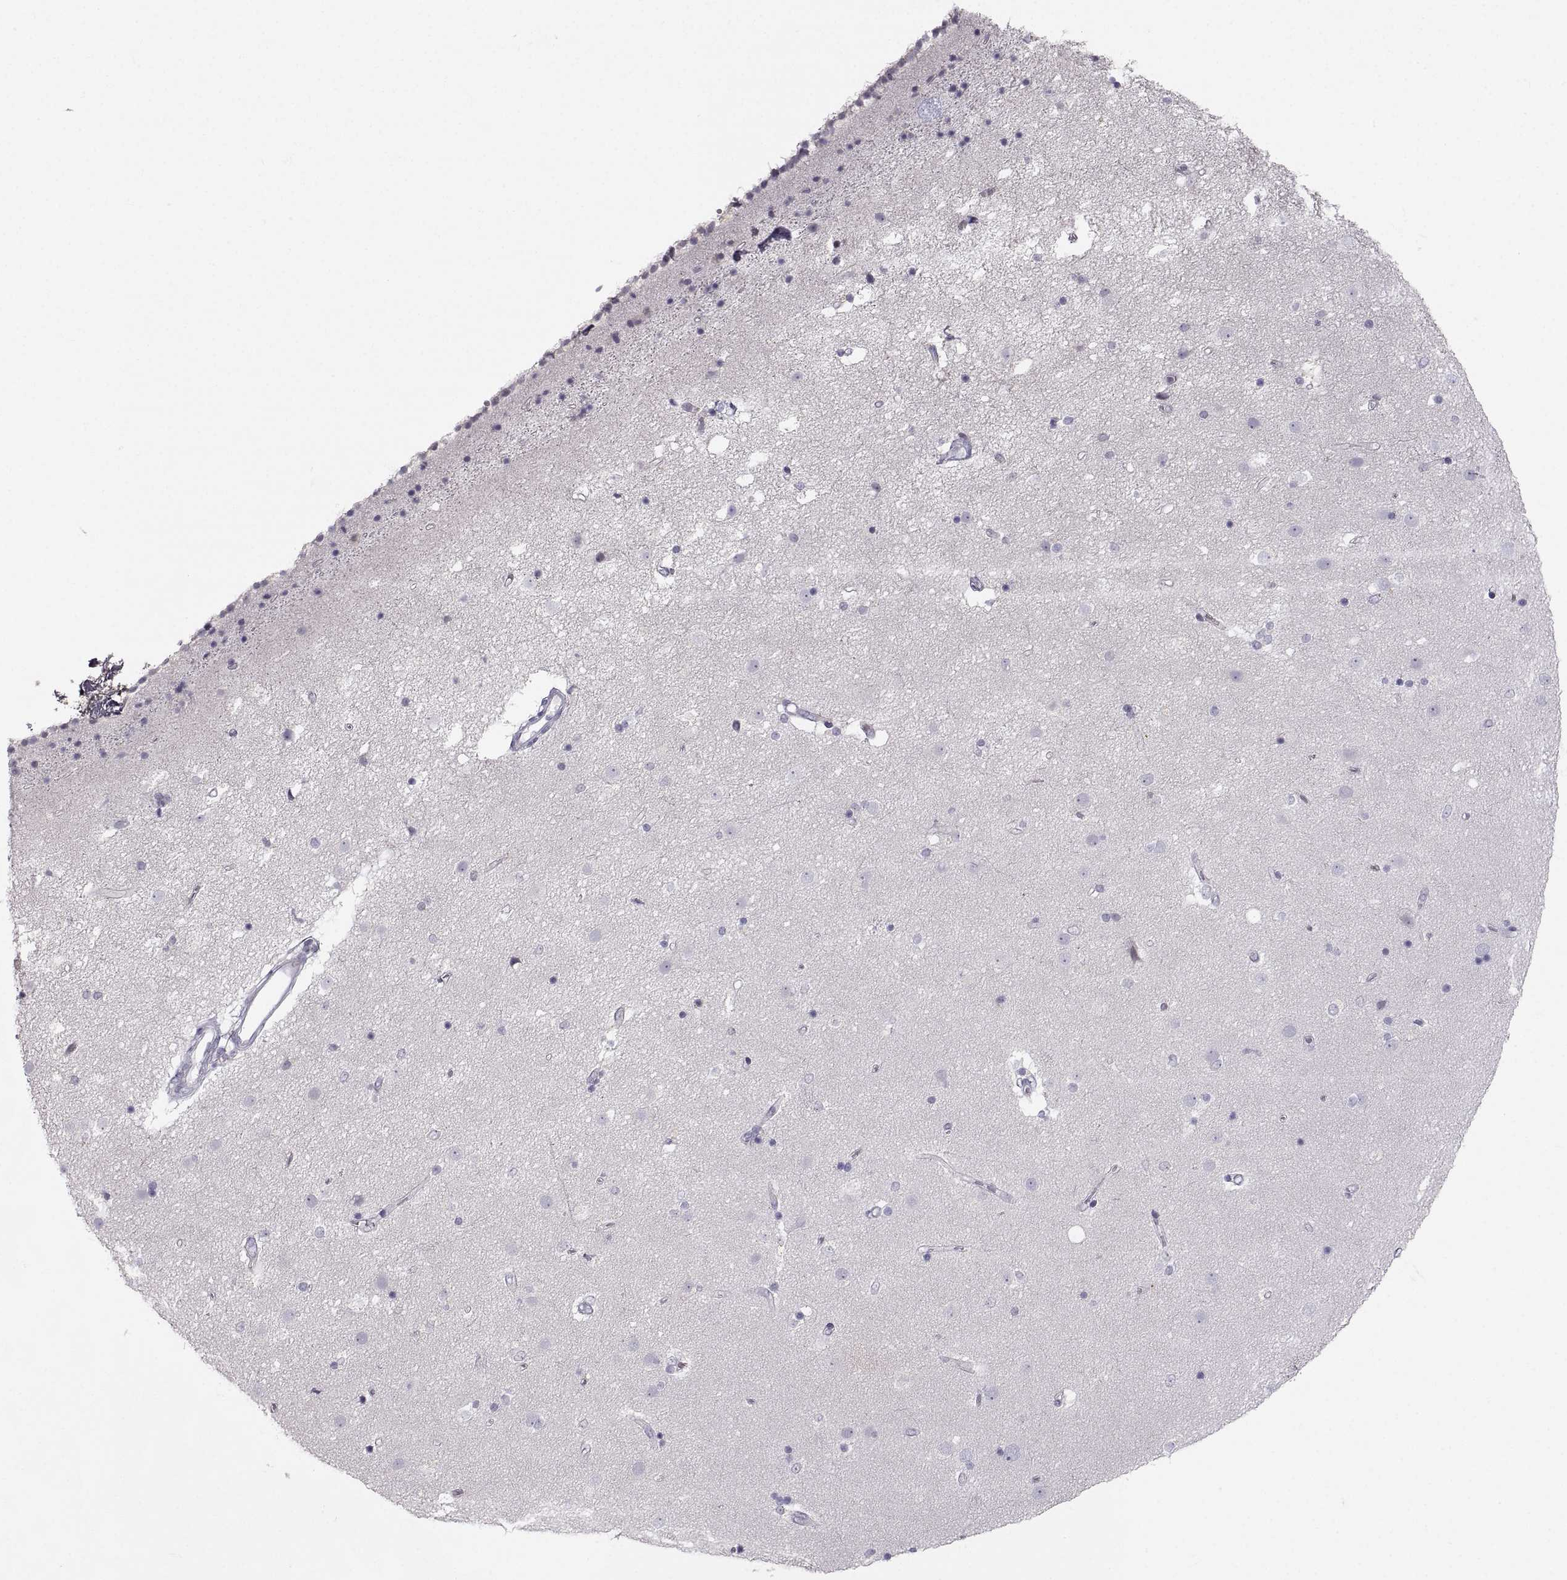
{"staining": {"intensity": "negative", "quantity": "none", "location": "none"}, "tissue": "caudate", "cell_type": "Glial cells", "image_type": "normal", "snomed": [{"axis": "morphology", "description": "Normal tissue, NOS"}, {"axis": "topography", "description": "Lateral ventricle wall"}], "caption": "The image reveals no significant positivity in glial cells of caudate.", "gene": "ZNF185", "patient": {"sex": "female", "age": 71}}